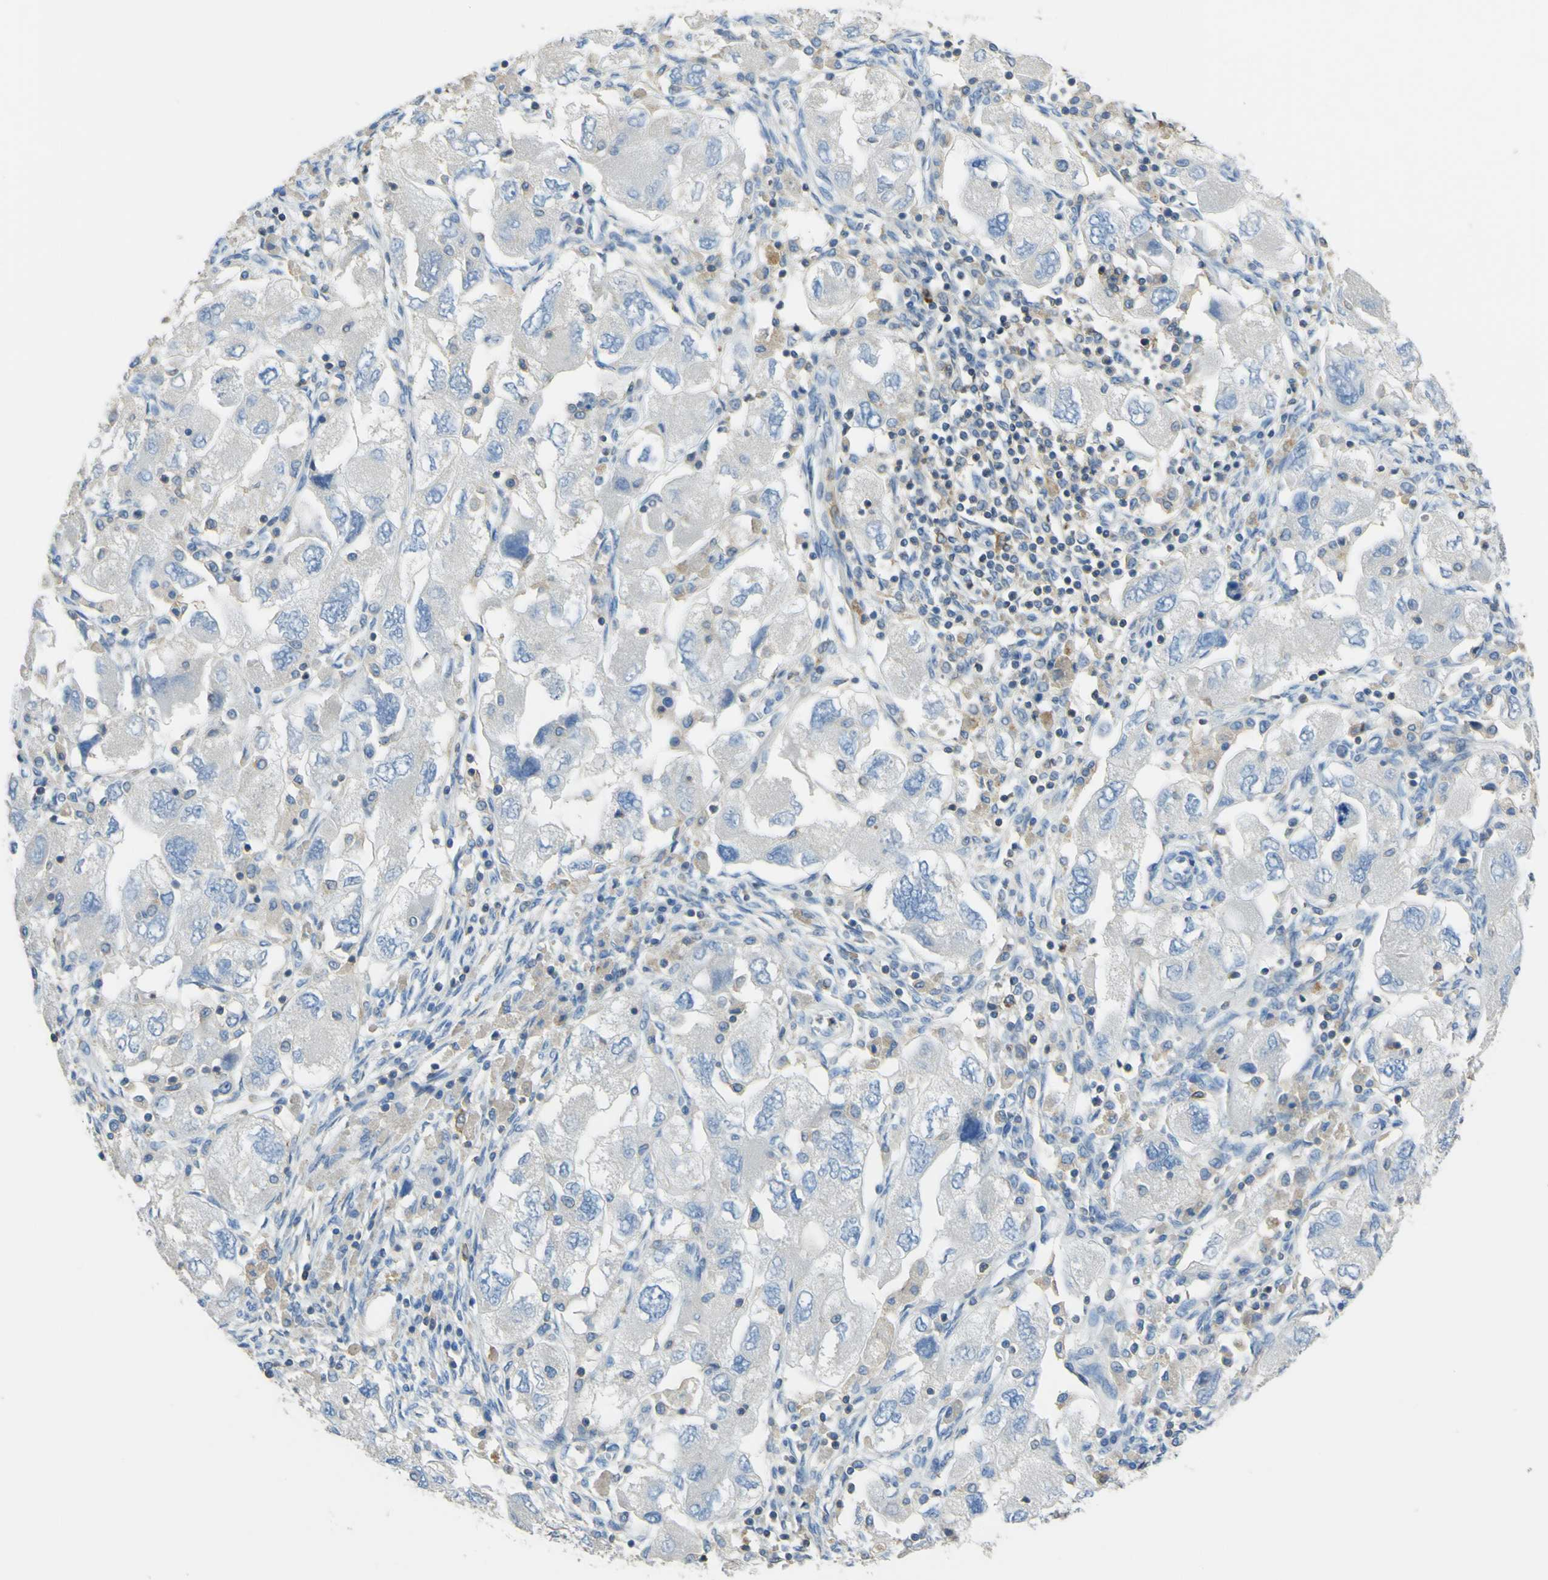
{"staining": {"intensity": "negative", "quantity": "none", "location": "none"}, "tissue": "ovarian cancer", "cell_type": "Tumor cells", "image_type": "cancer", "snomed": [{"axis": "morphology", "description": "Carcinoma, NOS"}, {"axis": "morphology", "description": "Cystadenocarcinoma, serous, NOS"}, {"axis": "topography", "description": "Ovary"}], "caption": "This is an immunohistochemistry (IHC) micrograph of human ovarian carcinoma. There is no positivity in tumor cells.", "gene": "OGN", "patient": {"sex": "female", "age": 69}}